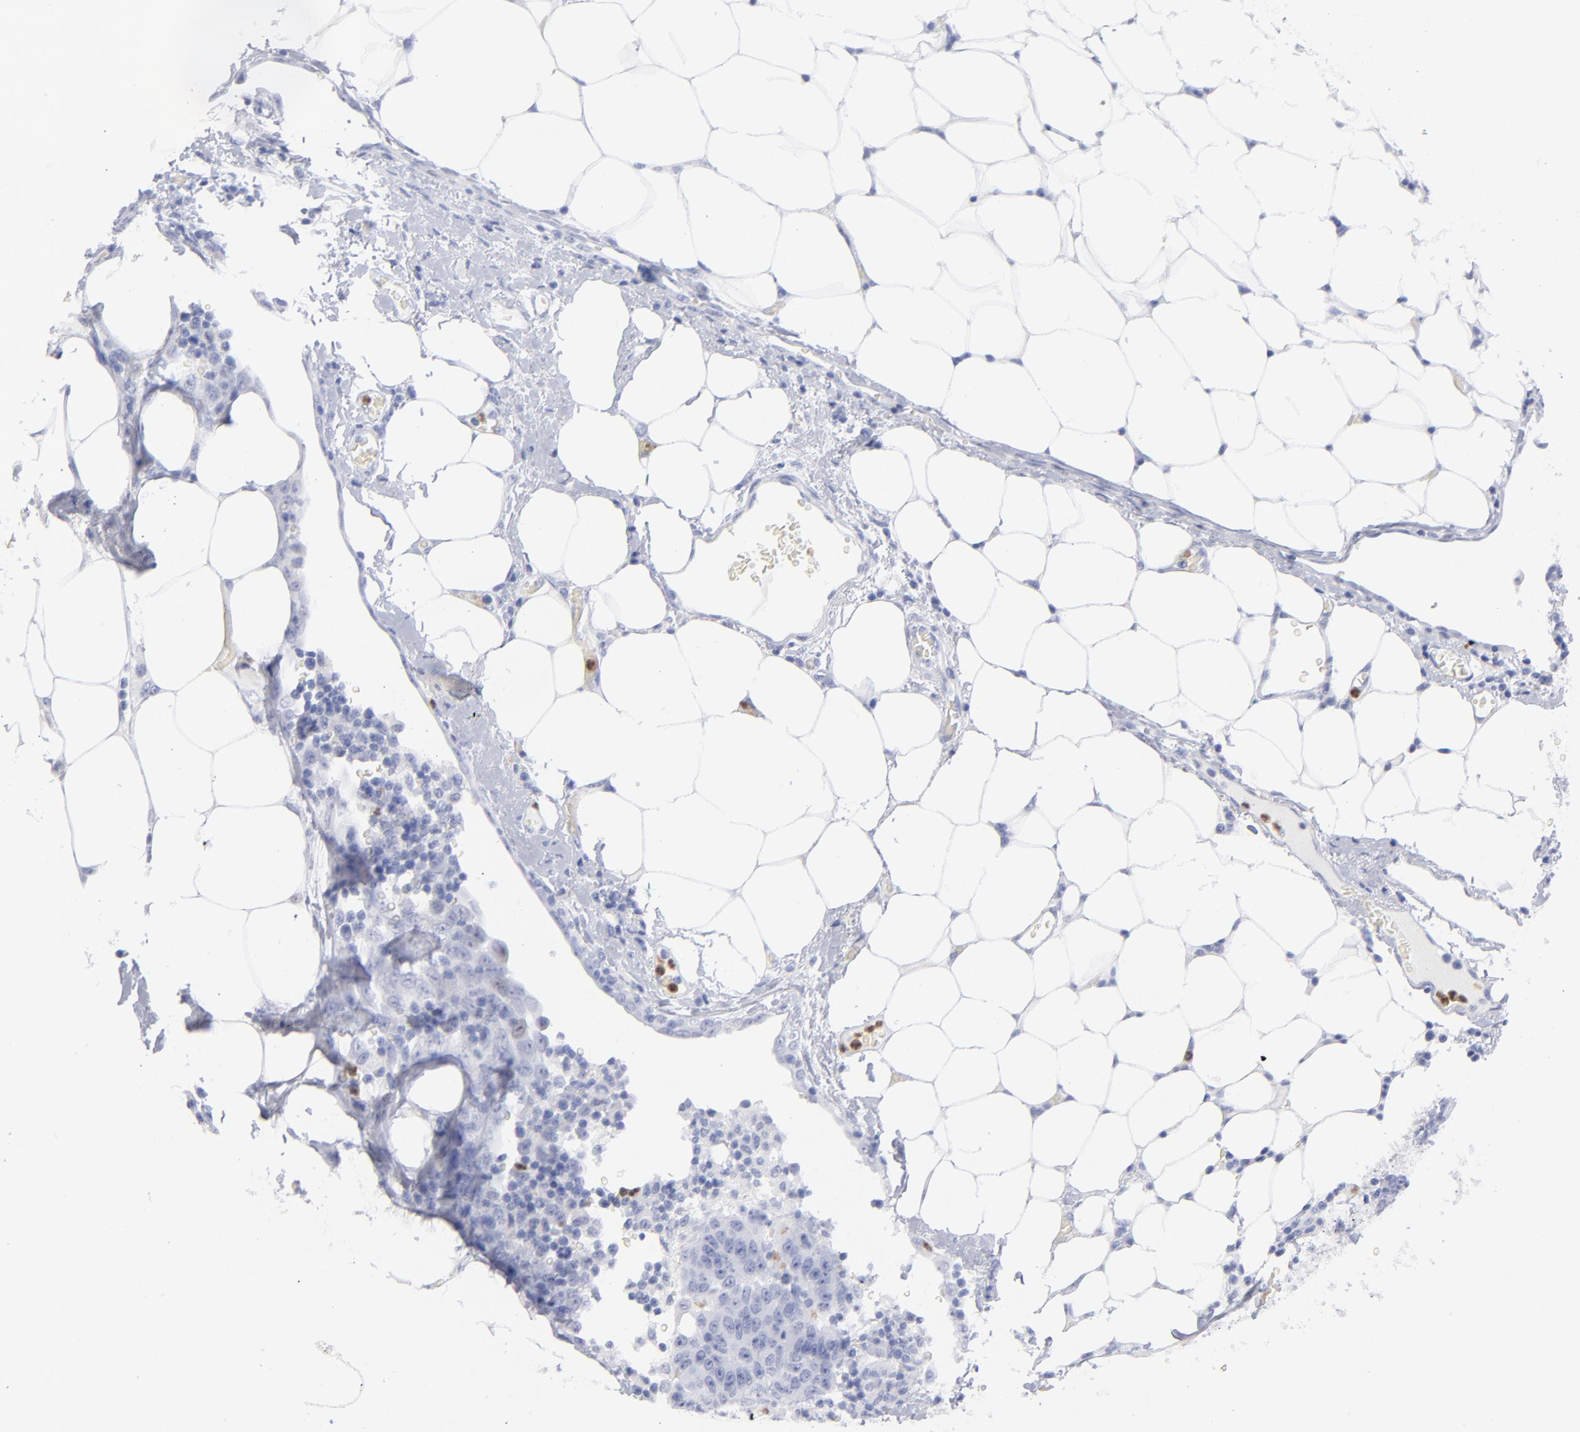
{"staining": {"intensity": "negative", "quantity": "none", "location": "none"}, "tissue": "colorectal cancer", "cell_type": "Tumor cells", "image_type": "cancer", "snomed": [{"axis": "morphology", "description": "Adenocarcinoma, NOS"}, {"axis": "topography", "description": "Colon"}], "caption": "High magnification brightfield microscopy of colorectal cancer stained with DAB (3,3'-diaminobenzidine) (brown) and counterstained with hematoxylin (blue): tumor cells show no significant expression.", "gene": "ARG1", "patient": {"sex": "female", "age": 86}}